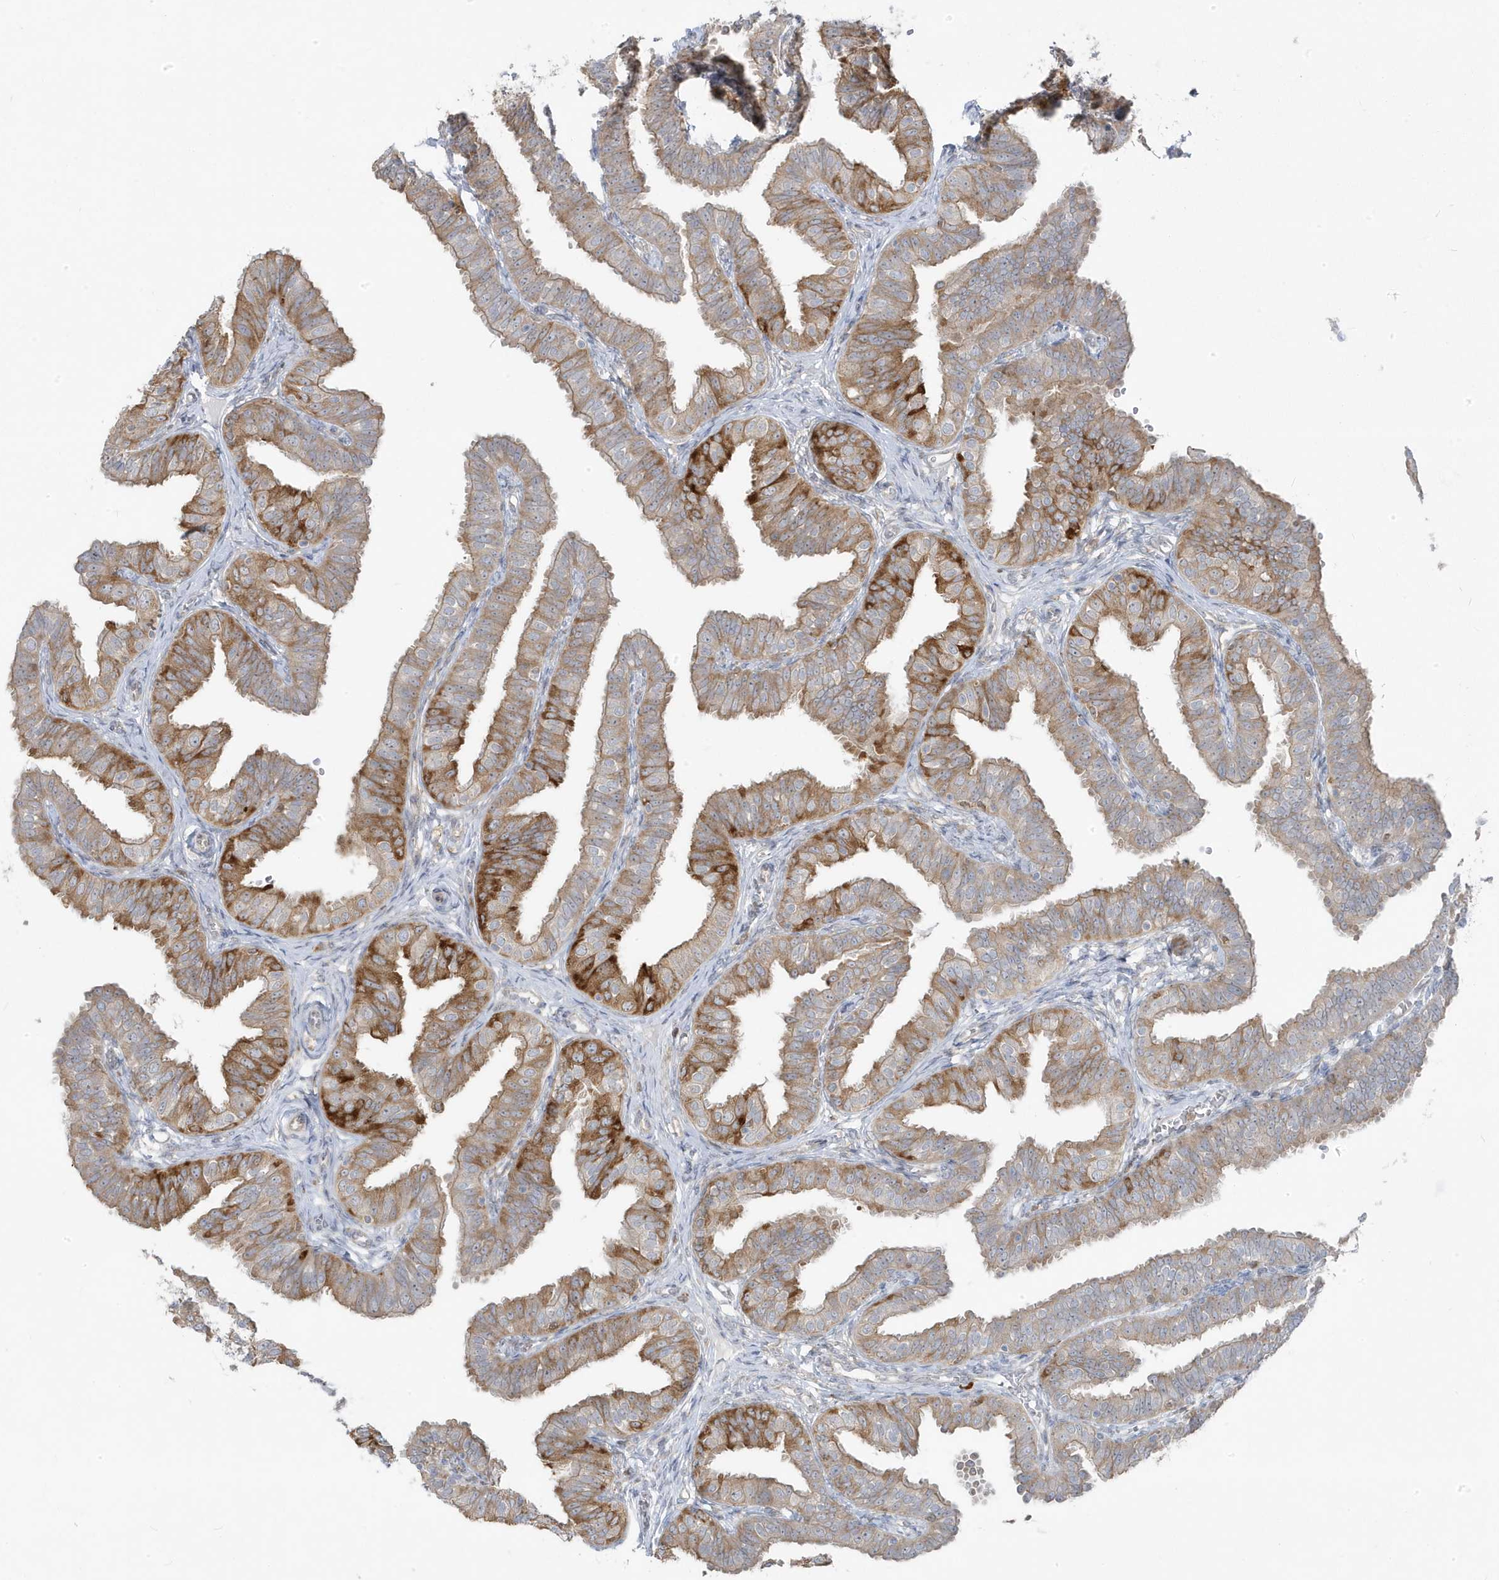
{"staining": {"intensity": "strong", "quantity": "<25%", "location": "cytoplasmic/membranous"}, "tissue": "fallopian tube", "cell_type": "Glandular cells", "image_type": "normal", "snomed": [{"axis": "morphology", "description": "Normal tissue, NOS"}, {"axis": "topography", "description": "Fallopian tube"}], "caption": "An IHC micrograph of benign tissue is shown. Protein staining in brown highlights strong cytoplasmic/membranous positivity in fallopian tube within glandular cells. (DAB (3,3'-diaminobenzidine) IHC with brightfield microscopy, high magnification).", "gene": "ZNF654", "patient": {"sex": "female", "age": 35}}